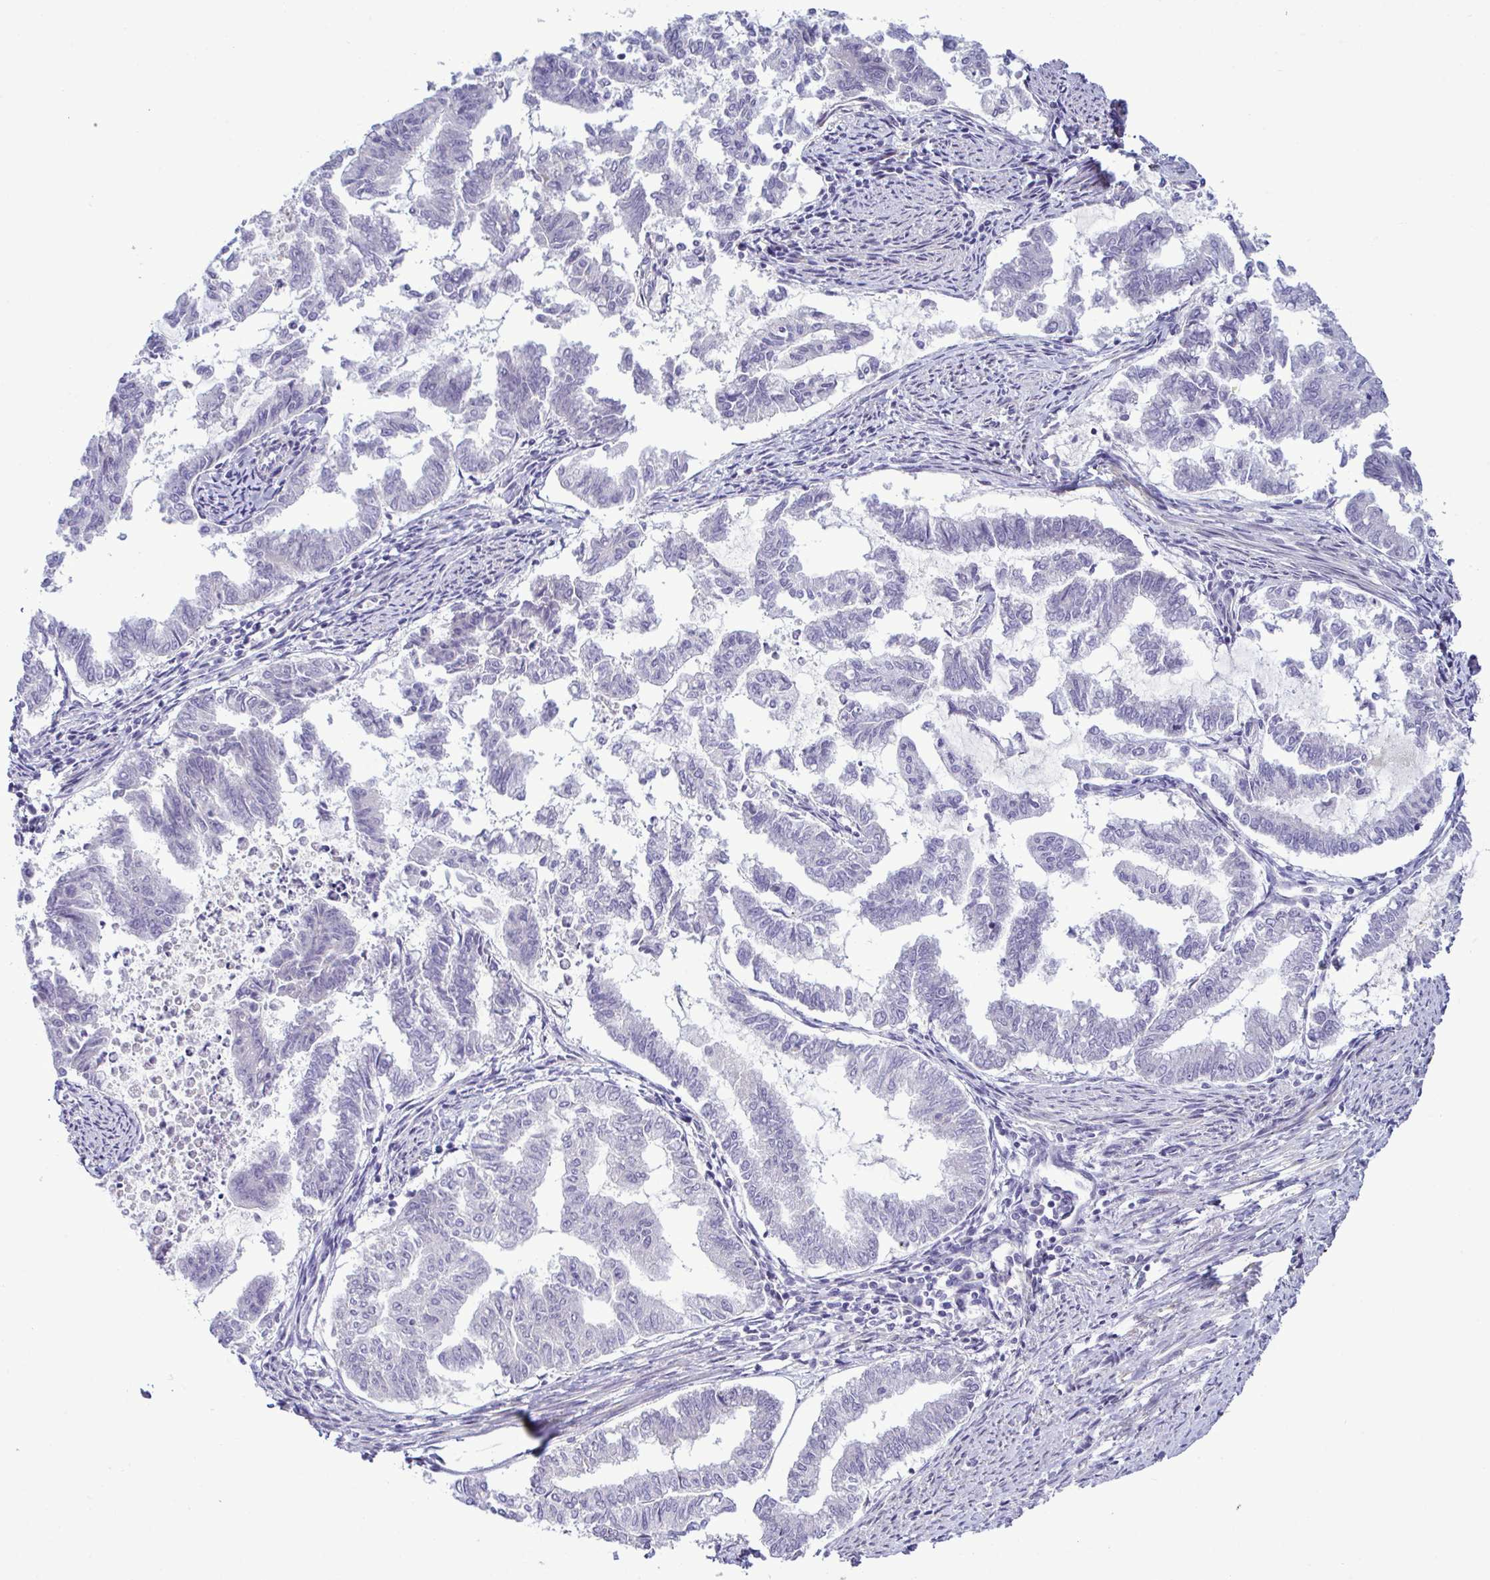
{"staining": {"intensity": "negative", "quantity": "none", "location": "none"}, "tissue": "endometrial cancer", "cell_type": "Tumor cells", "image_type": "cancer", "snomed": [{"axis": "morphology", "description": "Adenocarcinoma, NOS"}, {"axis": "topography", "description": "Endometrium"}], "caption": "Immunohistochemical staining of endometrial cancer (adenocarcinoma) shows no significant positivity in tumor cells. The staining is performed using DAB brown chromogen with nuclei counter-stained in using hematoxylin.", "gene": "SYNPO2L", "patient": {"sex": "female", "age": 79}}